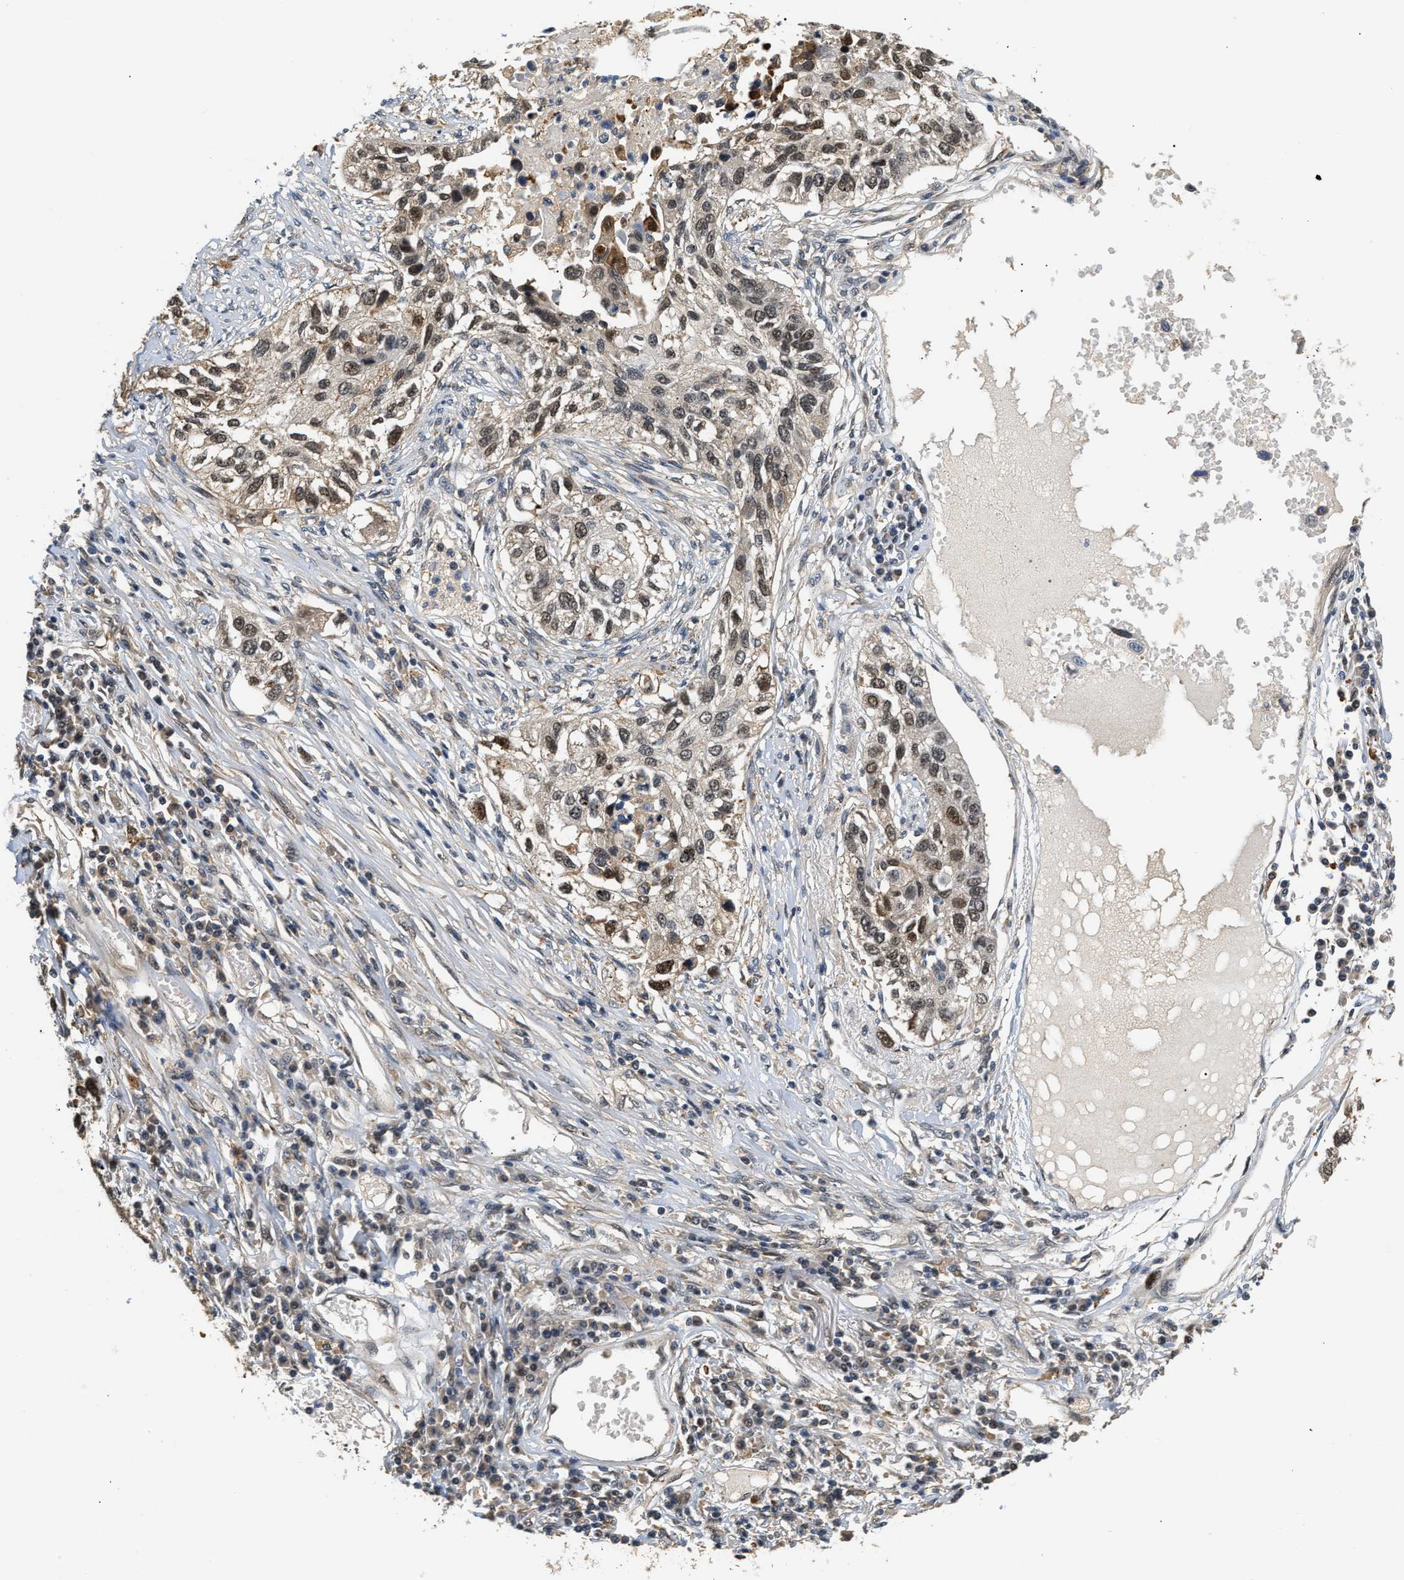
{"staining": {"intensity": "moderate", "quantity": ">75%", "location": "cytoplasmic/membranous,nuclear"}, "tissue": "lung cancer", "cell_type": "Tumor cells", "image_type": "cancer", "snomed": [{"axis": "morphology", "description": "Squamous cell carcinoma, NOS"}, {"axis": "topography", "description": "Lung"}], "caption": "Immunohistochemical staining of lung squamous cell carcinoma reveals moderate cytoplasmic/membranous and nuclear protein staining in about >75% of tumor cells.", "gene": "LARP6", "patient": {"sex": "male", "age": 71}}